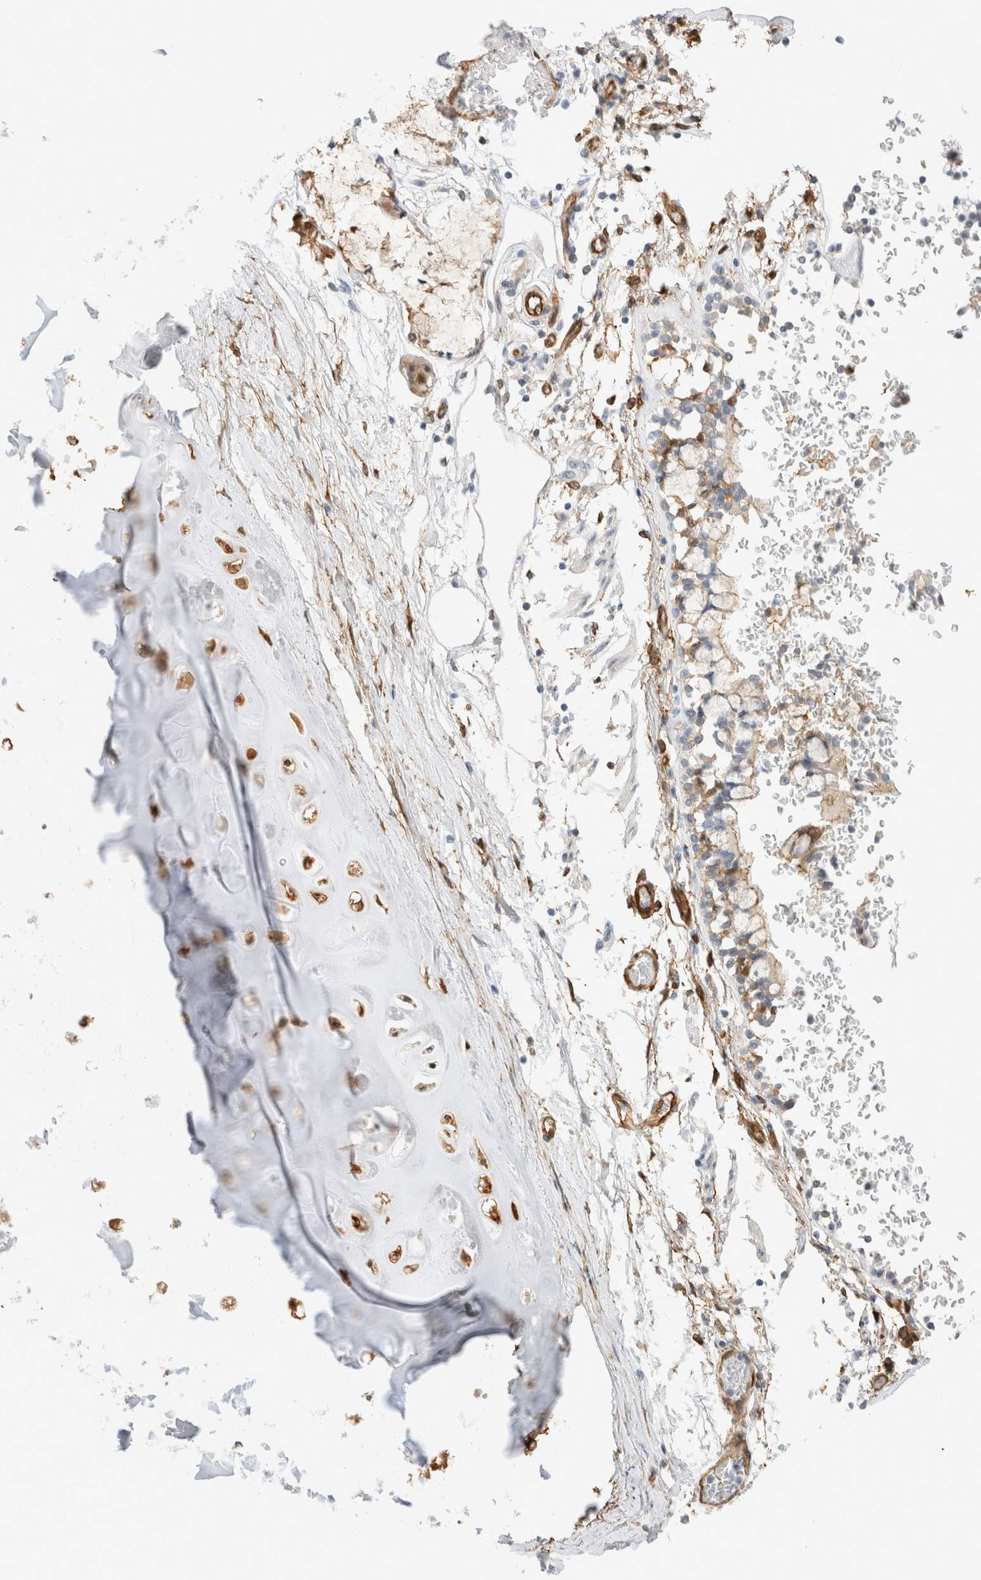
{"staining": {"intensity": "negative", "quantity": "none", "location": "none"}, "tissue": "adipose tissue", "cell_type": "Adipocytes", "image_type": "normal", "snomed": [{"axis": "morphology", "description": "Normal tissue, NOS"}, {"axis": "topography", "description": "Cartilage tissue"}, {"axis": "topography", "description": "Lung"}], "caption": "A micrograph of adipose tissue stained for a protein reveals no brown staining in adipocytes.", "gene": "LMCD1", "patient": {"sex": "female", "age": 77}}